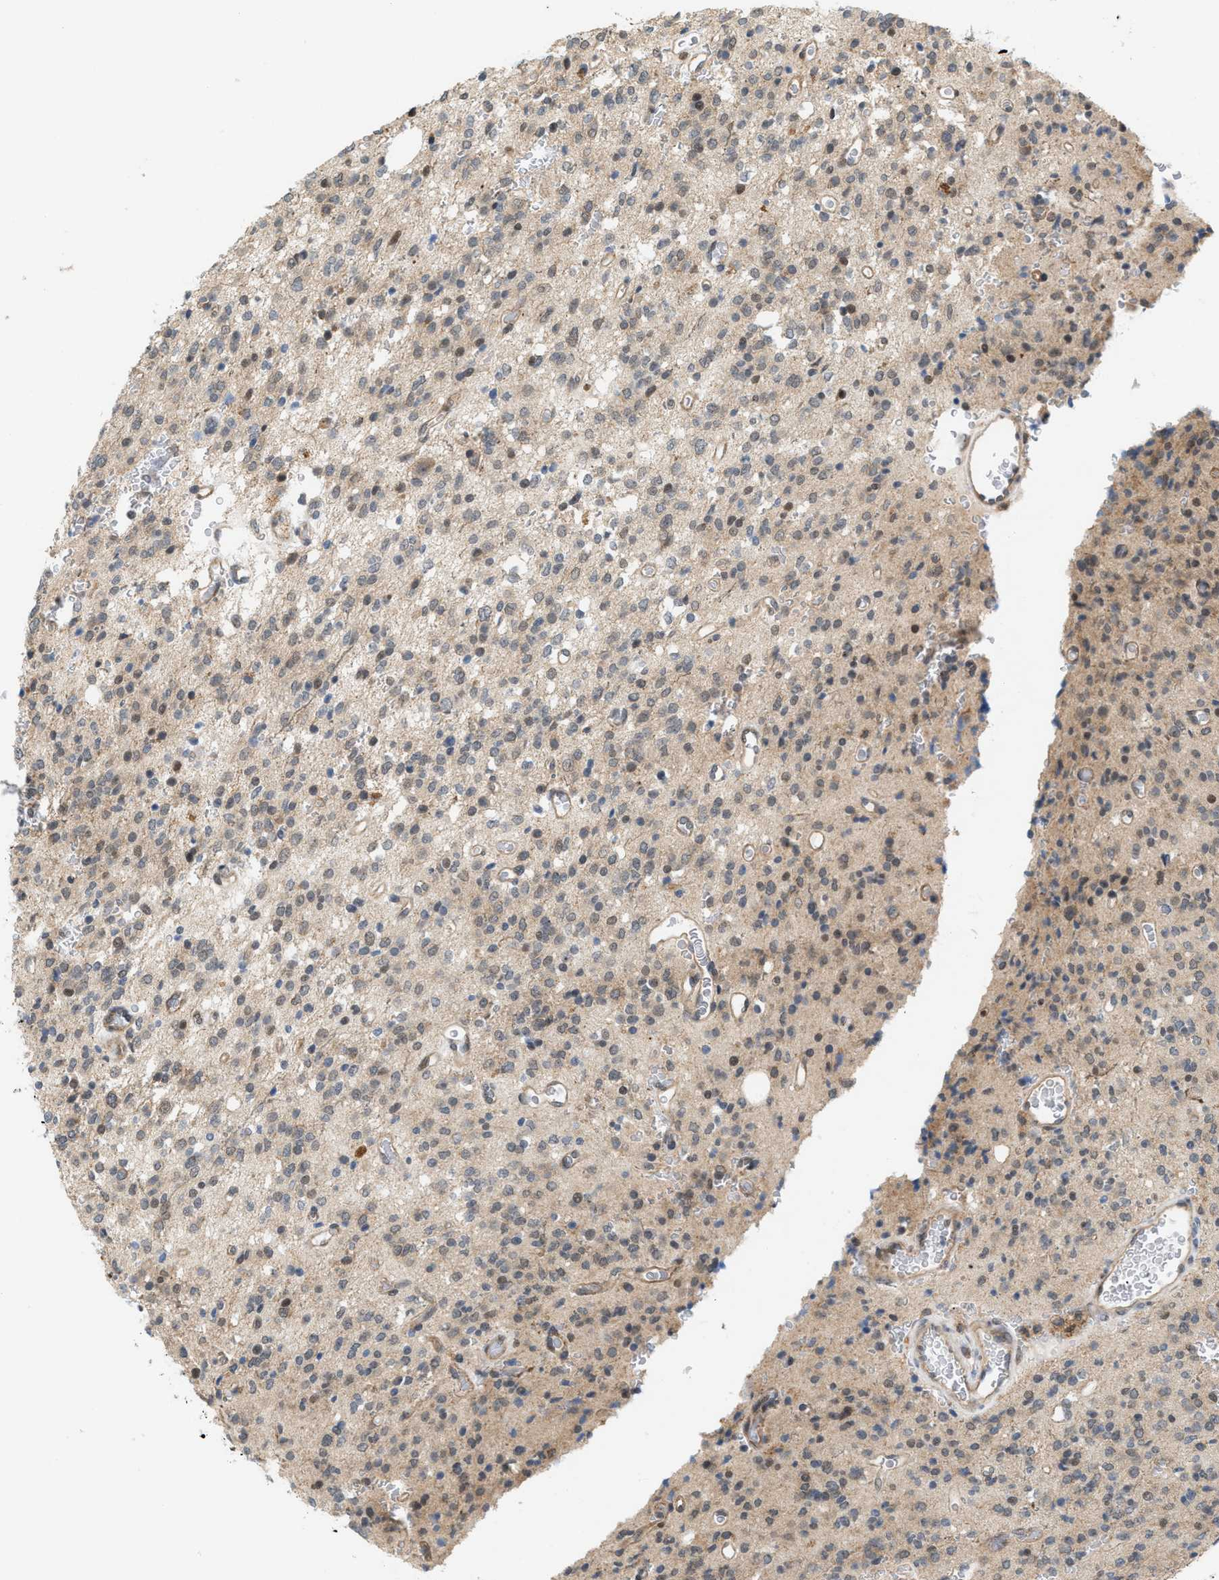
{"staining": {"intensity": "weak", "quantity": "<25%", "location": "cytoplasmic/membranous"}, "tissue": "glioma", "cell_type": "Tumor cells", "image_type": "cancer", "snomed": [{"axis": "morphology", "description": "Glioma, malignant, High grade"}, {"axis": "topography", "description": "Brain"}], "caption": "Immunohistochemistry image of neoplastic tissue: glioma stained with DAB (3,3'-diaminobenzidine) demonstrates no significant protein positivity in tumor cells.", "gene": "MFSD6", "patient": {"sex": "male", "age": 34}}